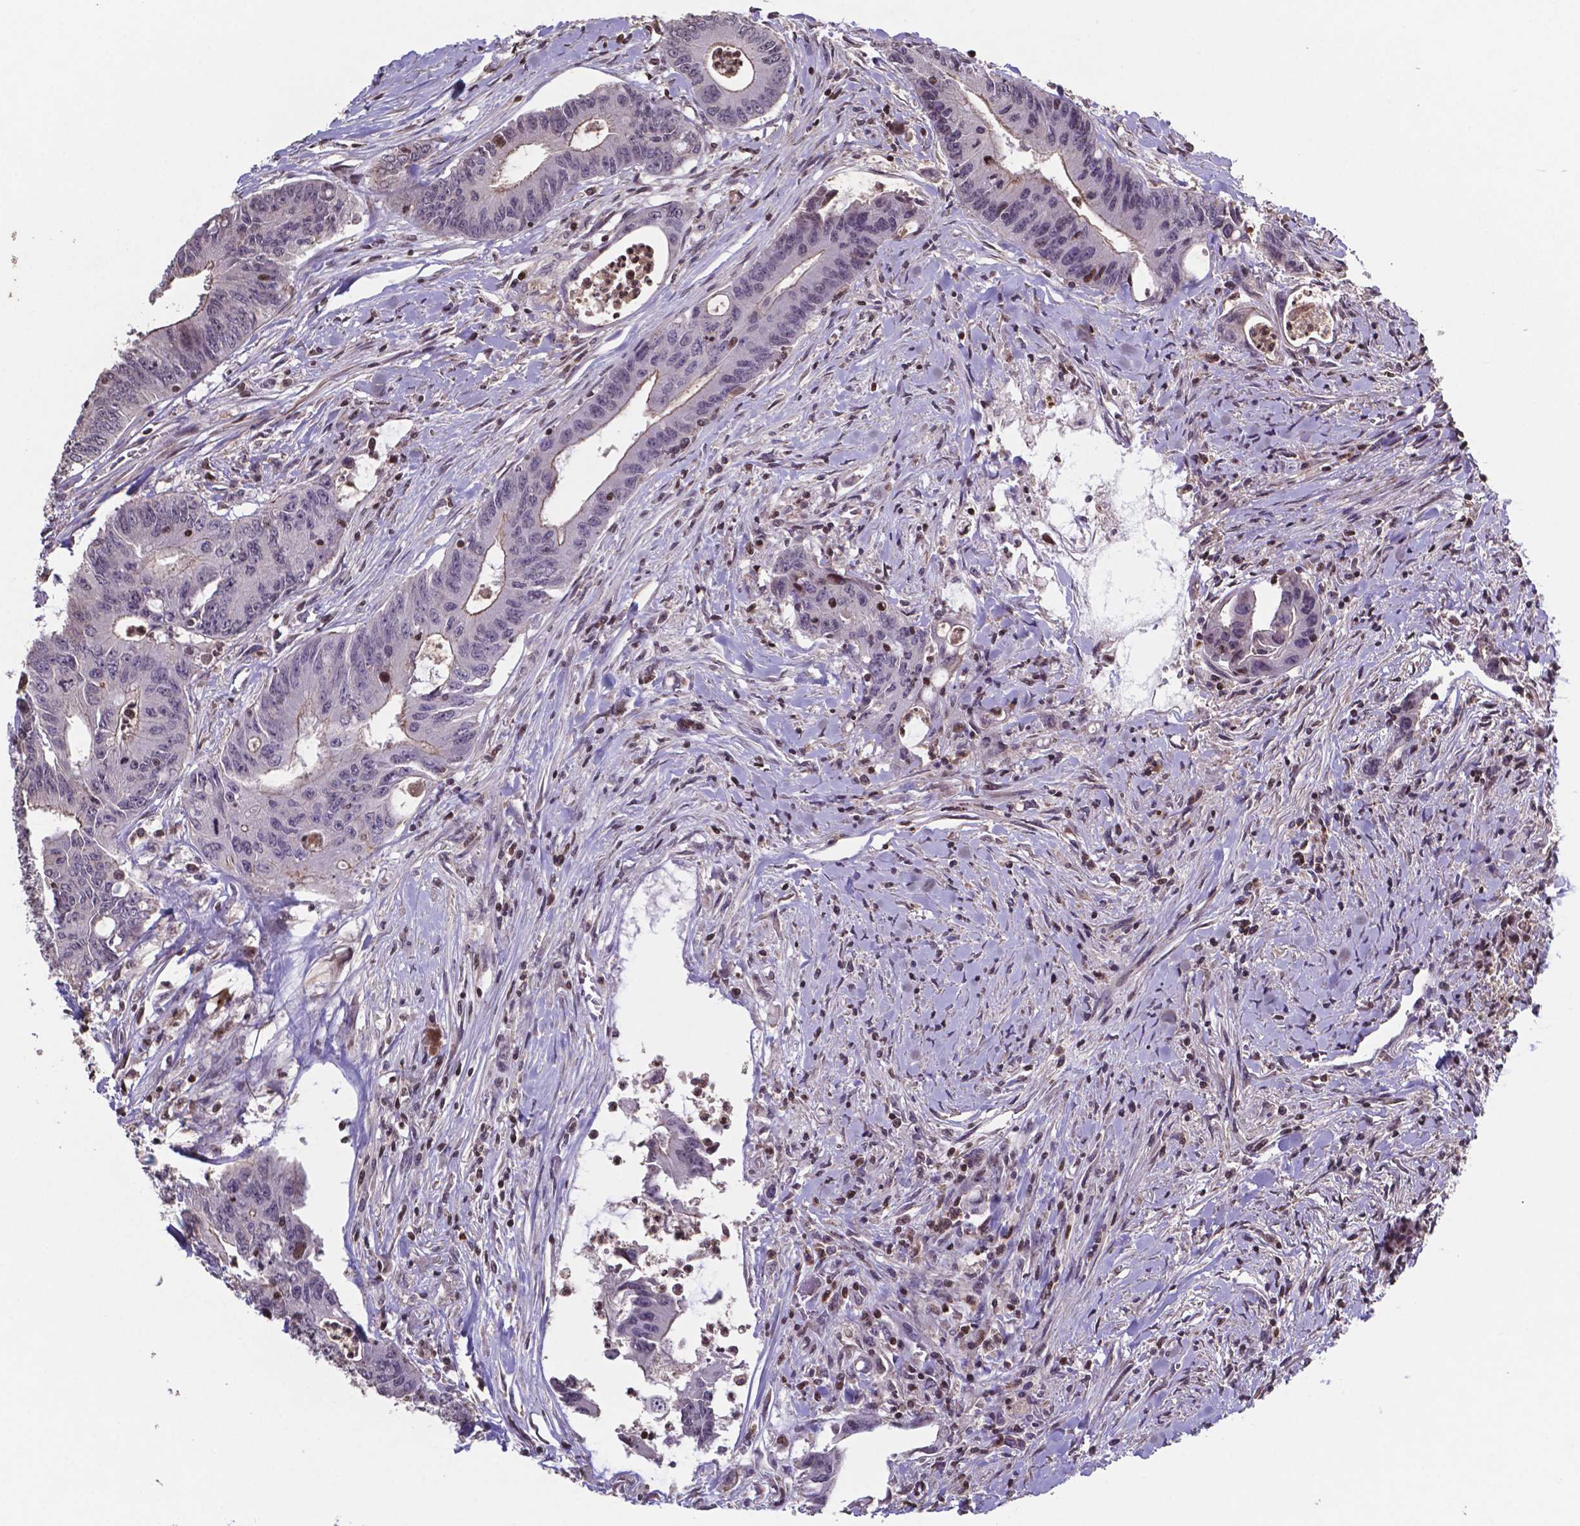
{"staining": {"intensity": "weak", "quantity": "<25%", "location": "cytoplasmic/membranous"}, "tissue": "colorectal cancer", "cell_type": "Tumor cells", "image_type": "cancer", "snomed": [{"axis": "morphology", "description": "Adenocarcinoma, NOS"}, {"axis": "topography", "description": "Rectum"}], "caption": "Adenocarcinoma (colorectal) was stained to show a protein in brown. There is no significant expression in tumor cells. Nuclei are stained in blue.", "gene": "MLC1", "patient": {"sex": "male", "age": 59}}